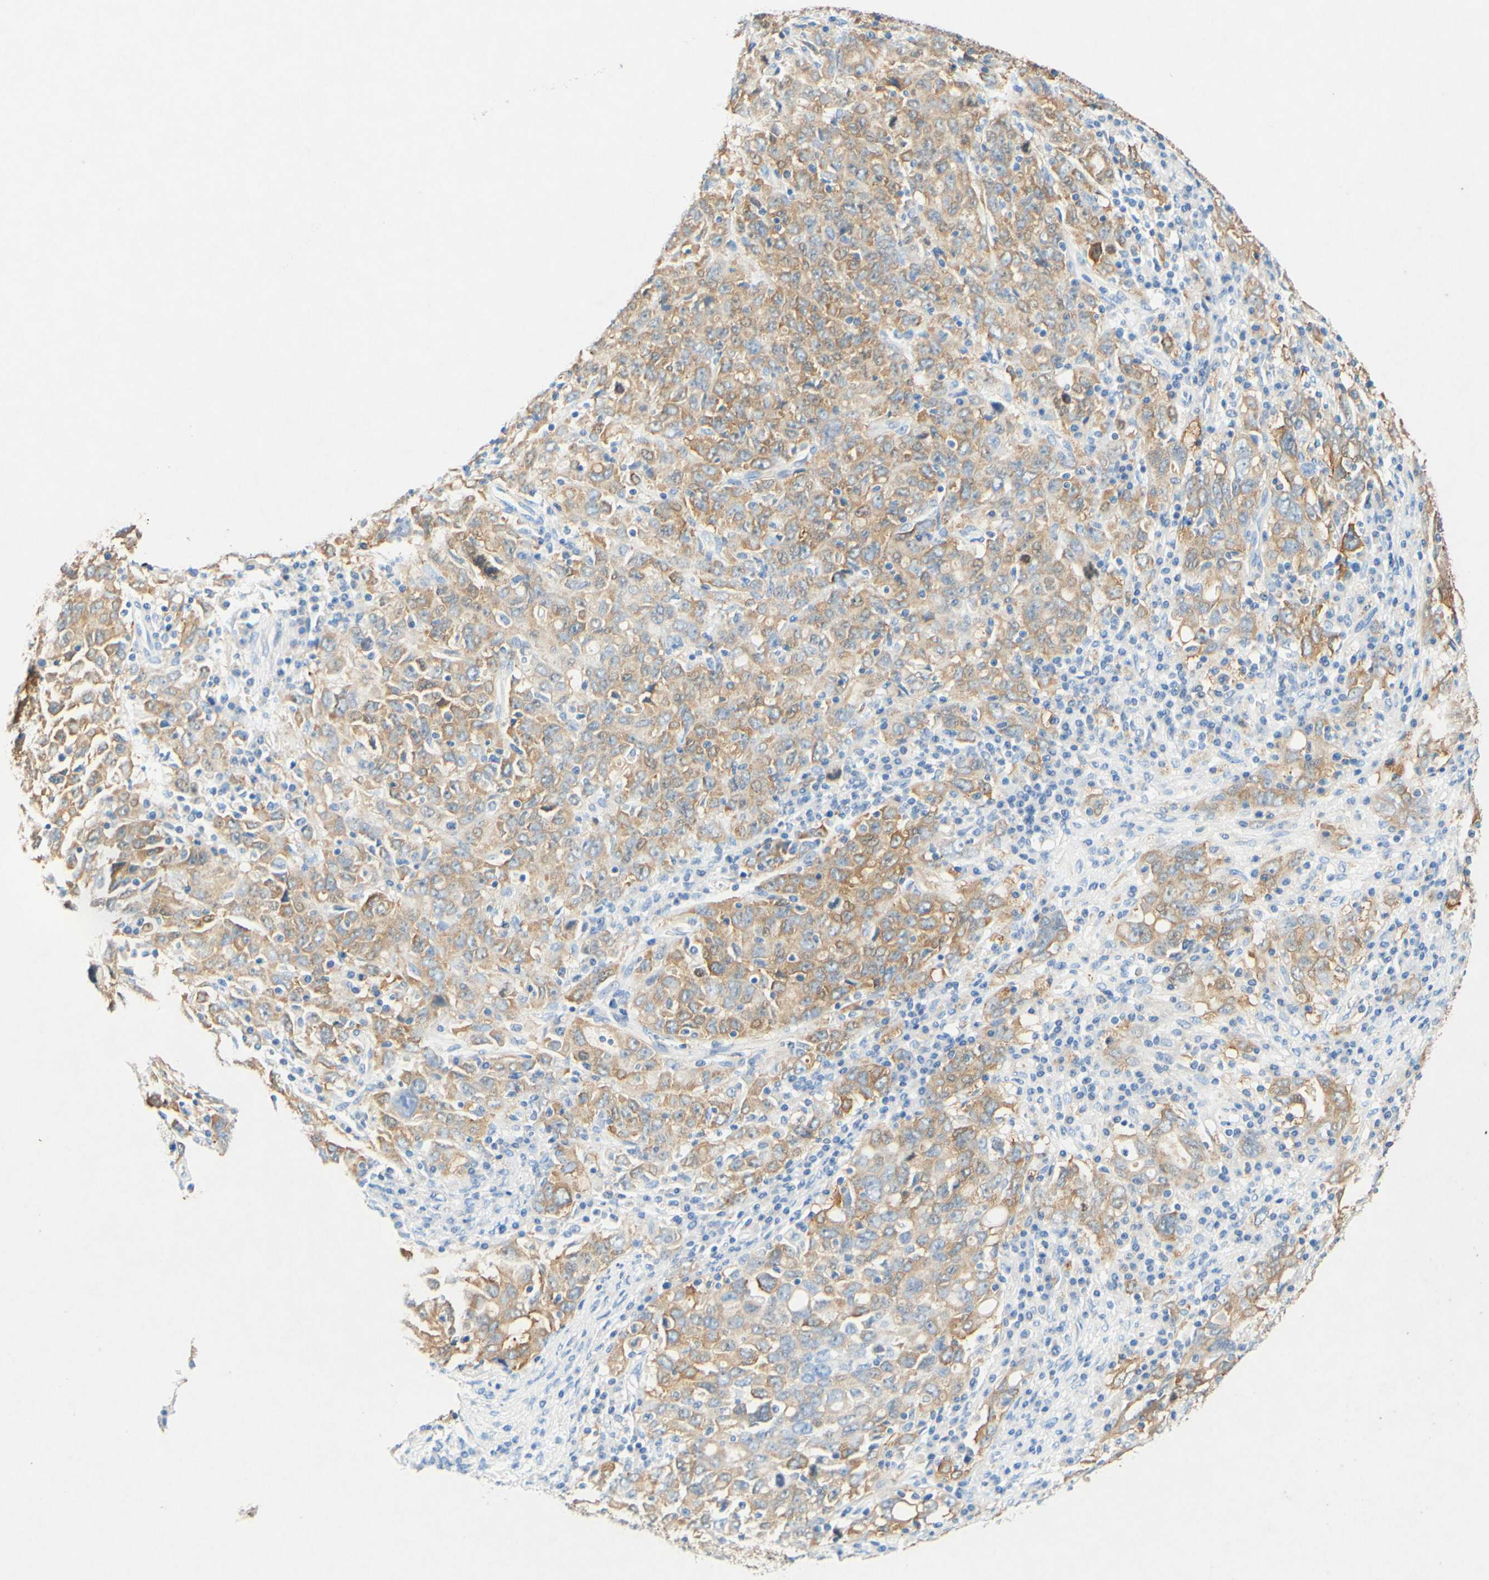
{"staining": {"intensity": "weak", "quantity": ">75%", "location": "cytoplasmic/membranous"}, "tissue": "ovarian cancer", "cell_type": "Tumor cells", "image_type": "cancer", "snomed": [{"axis": "morphology", "description": "Carcinoma, endometroid"}, {"axis": "topography", "description": "Ovary"}], "caption": "This is a photomicrograph of IHC staining of ovarian cancer (endometroid carcinoma), which shows weak positivity in the cytoplasmic/membranous of tumor cells.", "gene": "SLC46A1", "patient": {"sex": "female", "age": 62}}